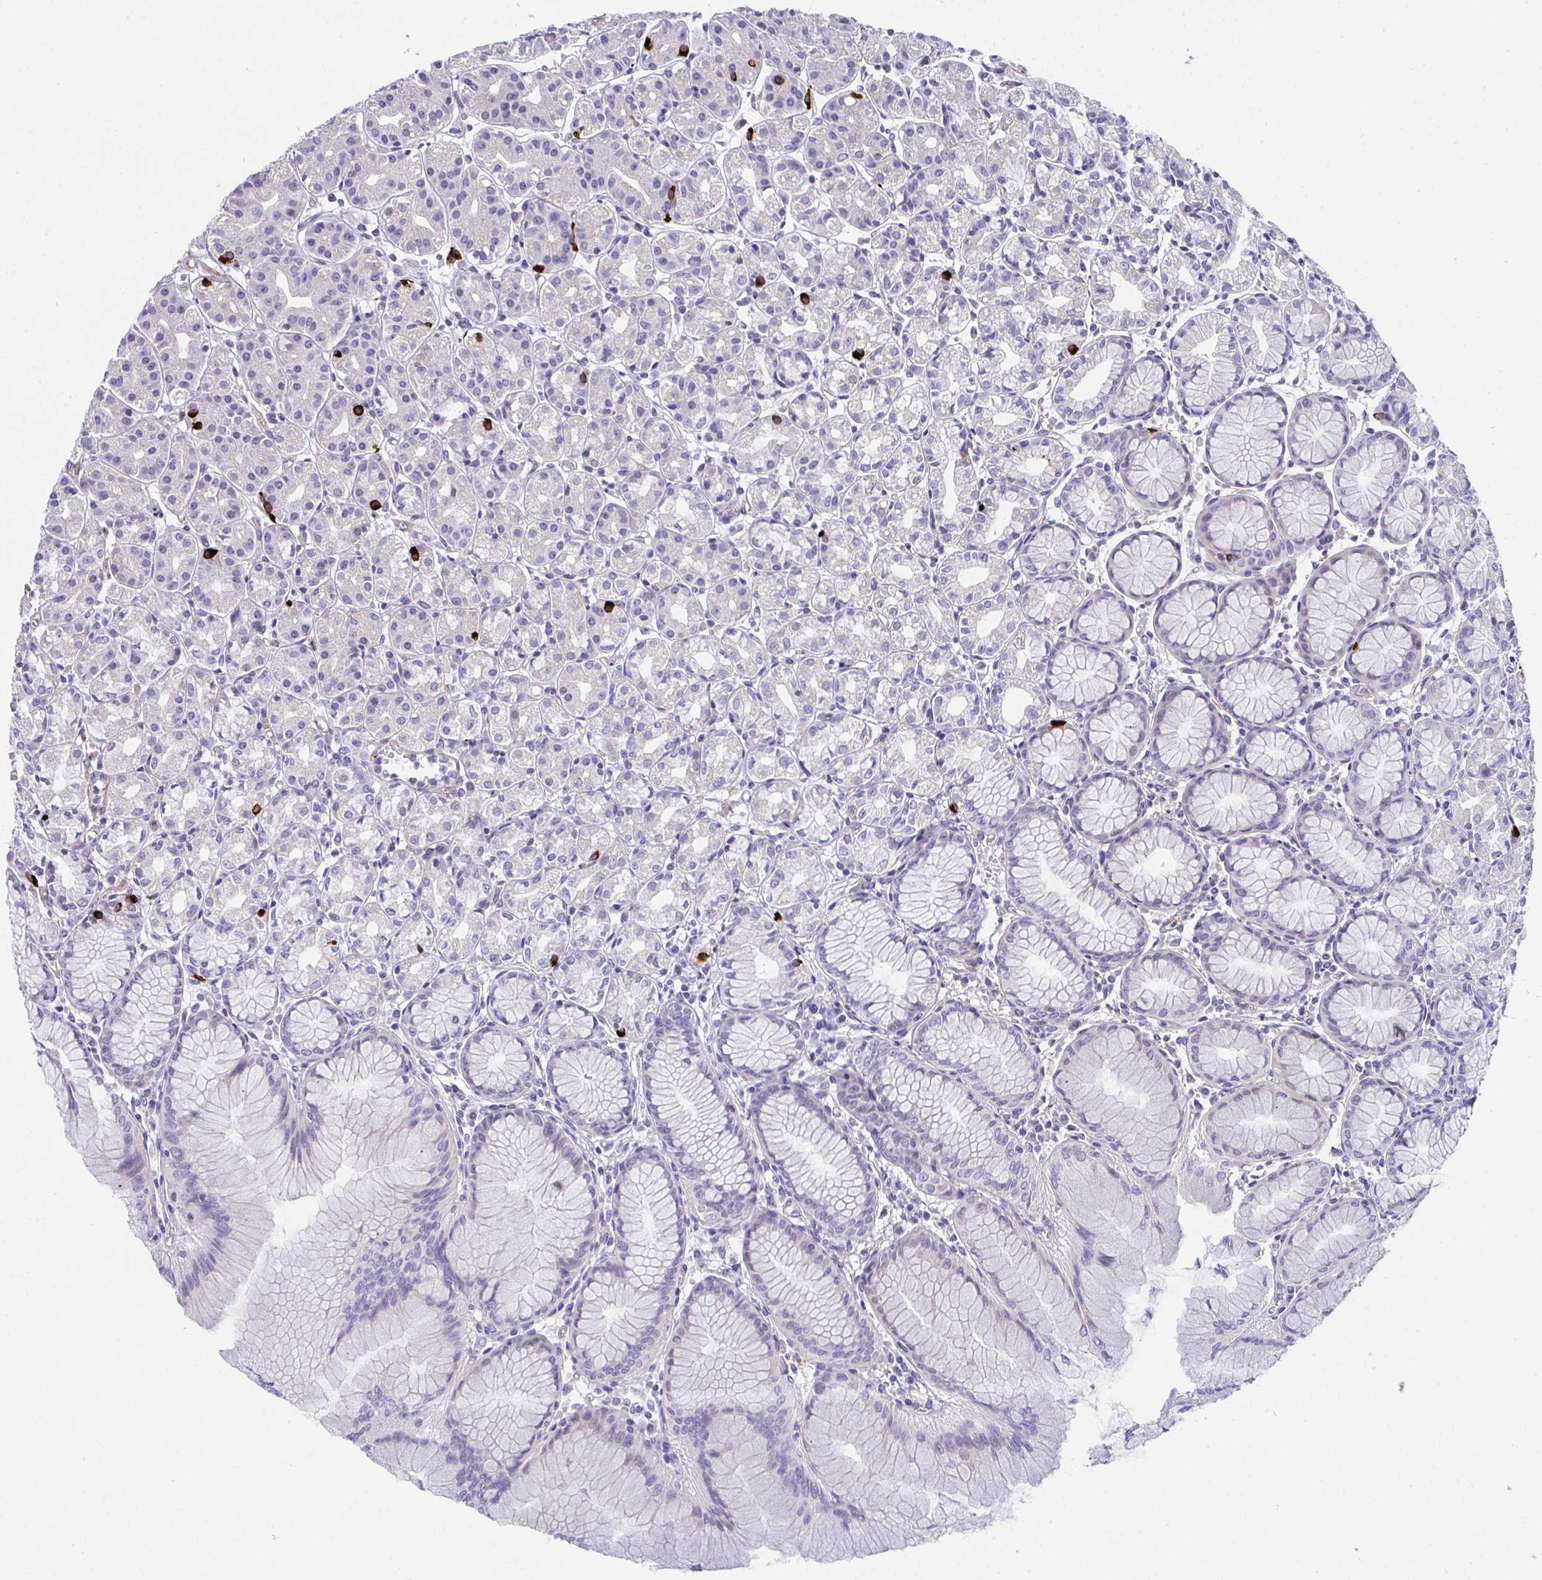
{"staining": {"intensity": "negative", "quantity": "none", "location": "none"}, "tissue": "stomach", "cell_type": "Glandular cells", "image_type": "normal", "snomed": [{"axis": "morphology", "description": "Normal tissue, NOS"}, {"axis": "topography", "description": "Stomach"}], "caption": "The IHC image has no significant expression in glandular cells of stomach.", "gene": "MYL12A", "patient": {"sex": "female", "age": 57}}